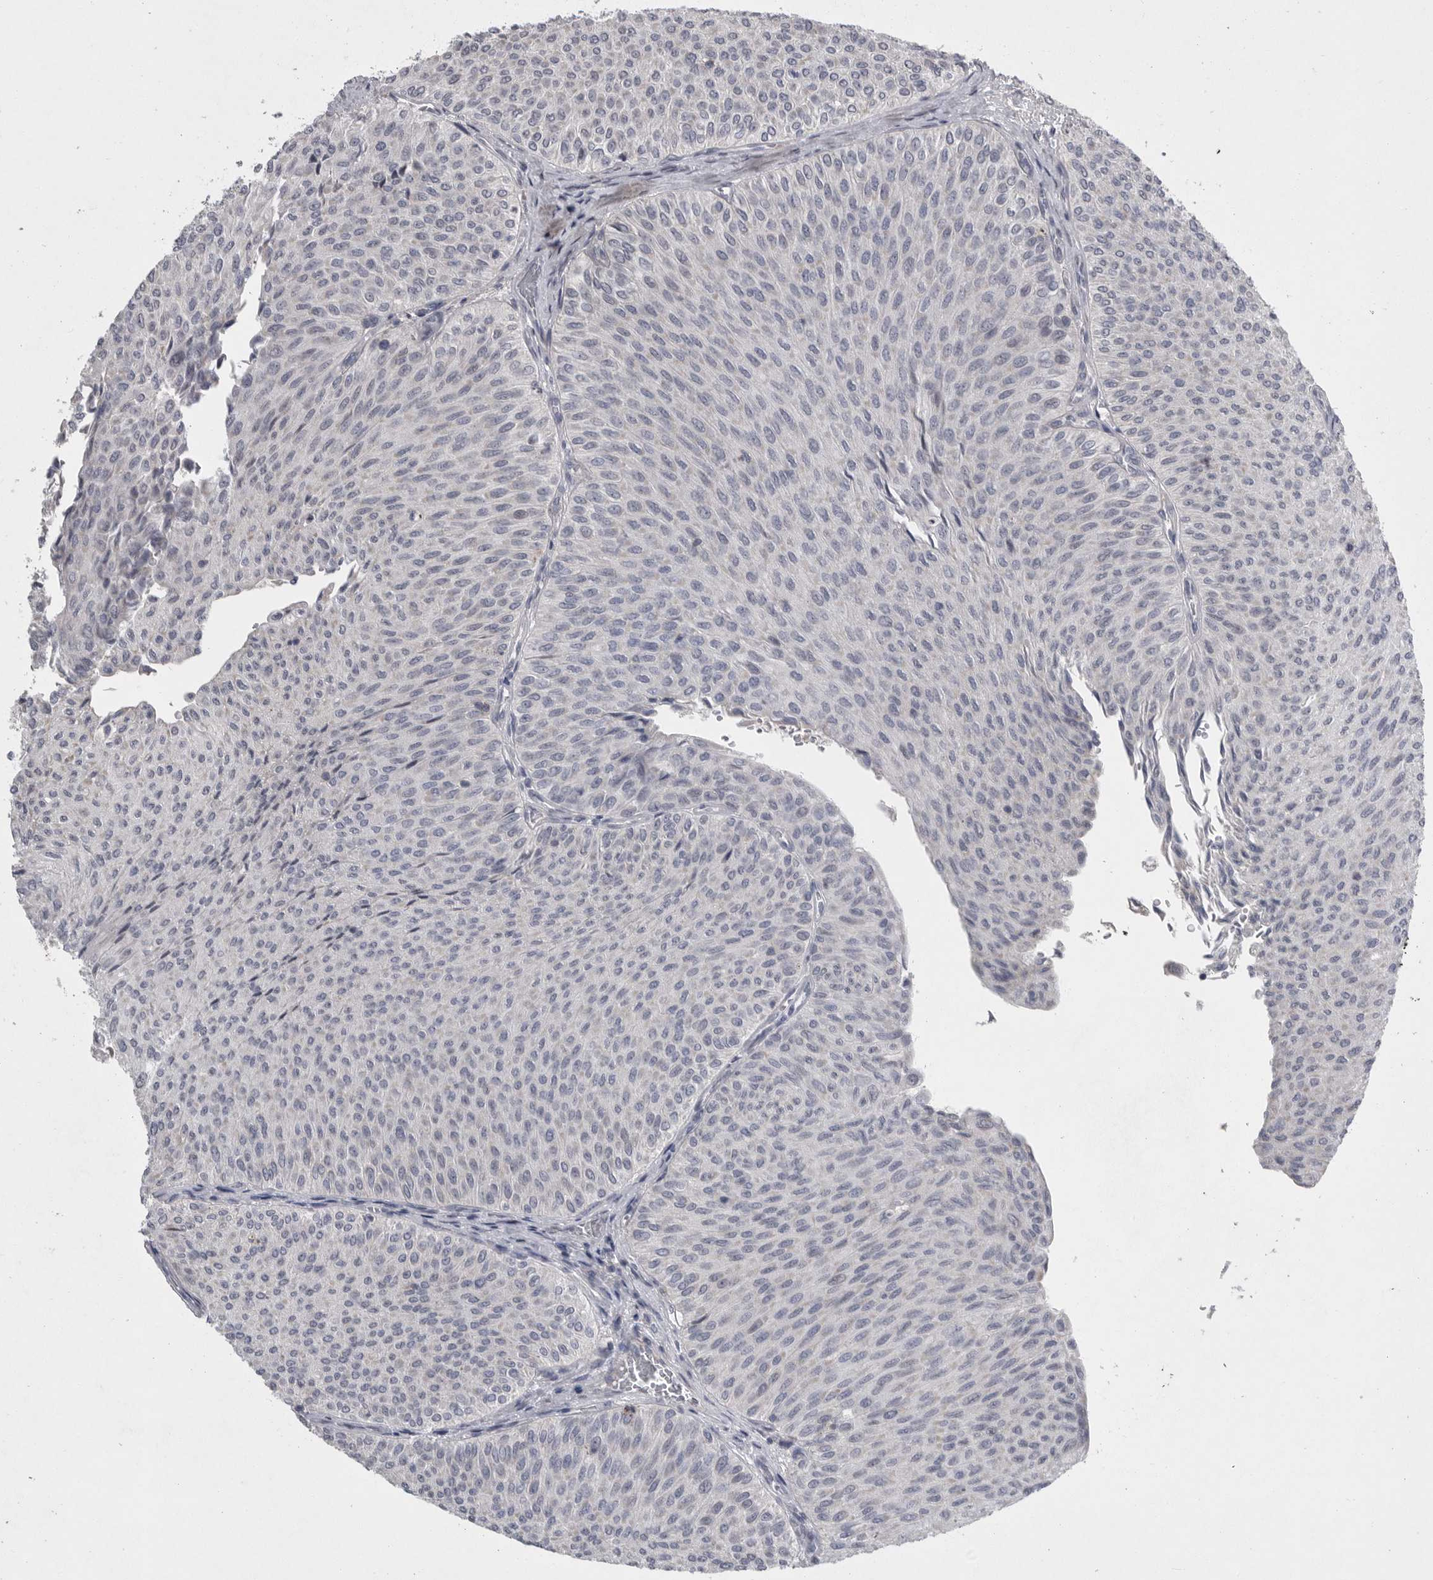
{"staining": {"intensity": "negative", "quantity": "none", "location": "none"}, "tissue": "urothelial cancer", "cell_type": "Tumor cells", "image_type": "cancer", "snomed": [{"axis": "morphology", "description": "Urothelial carcinoma, Low grade"}, {"axis": "topography", "description": "Urinary bladder"}], "caption": "High power microscopy image of an immunohistochemistry (IHC) photomicrograph of urothelial carcinoma (low-grade), revealing no significant staining in tumor cells.", "gene": "CRP", "patient": {"sex": "male", "age": 78}}